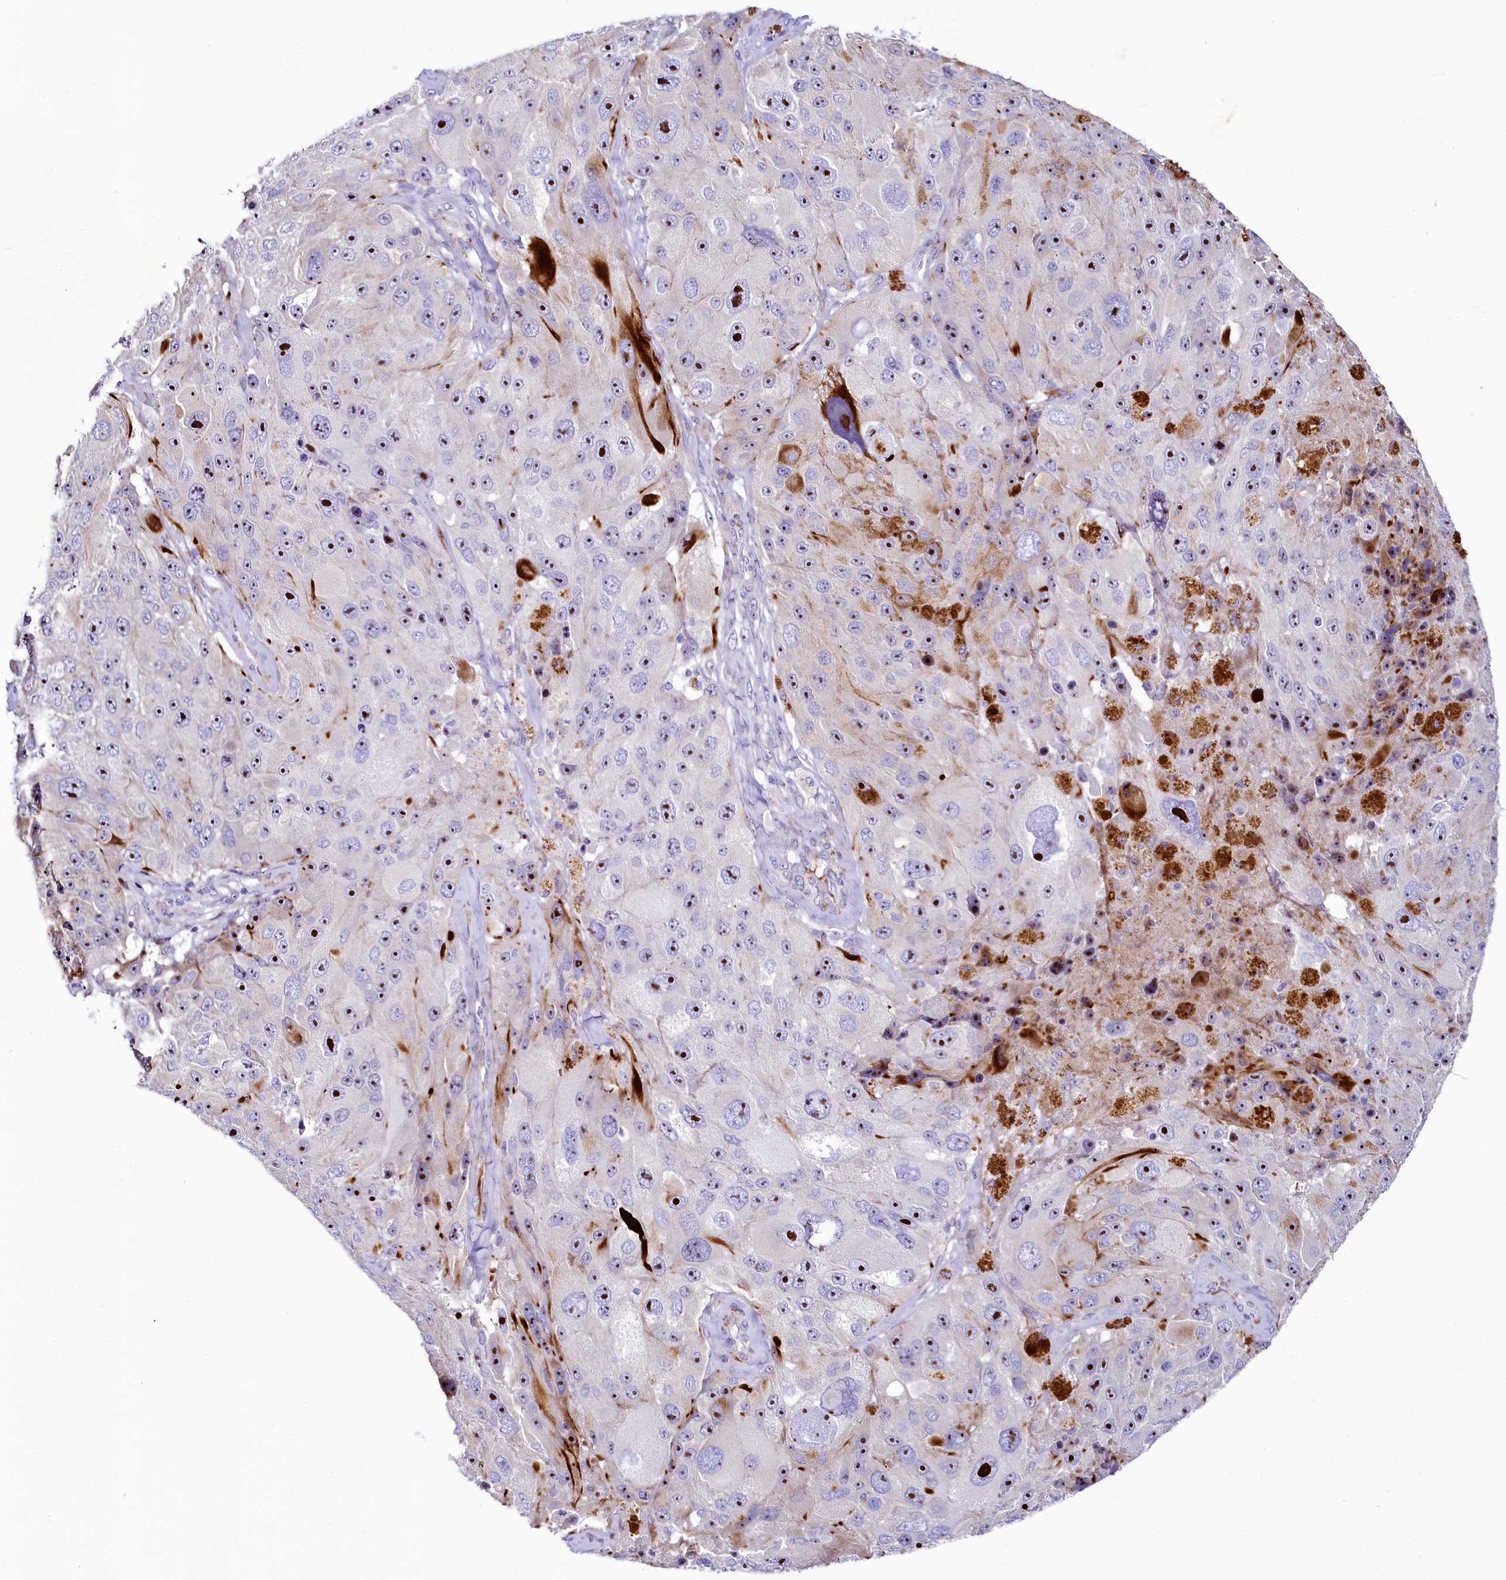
{"staining": {"intensity": "strong", "quantity": ">75%", "location": "nuclear"}, "tissue": "melanoma", "cell_type": "Tumor cells", "image_type": "cancer", "snomed": [{"axis": "morphology", "description": "Malignant melanoma, Metastatic site"}, {"axis": "topography", "description": "Lymph node"}], "caption": "The photomicrograph shows staining of melanoma, revealing strong nuclear protein expression (brown color) within tumor cells.", "gene": "SH3TC2", "patient": {"sex": "male", "age": 62}}